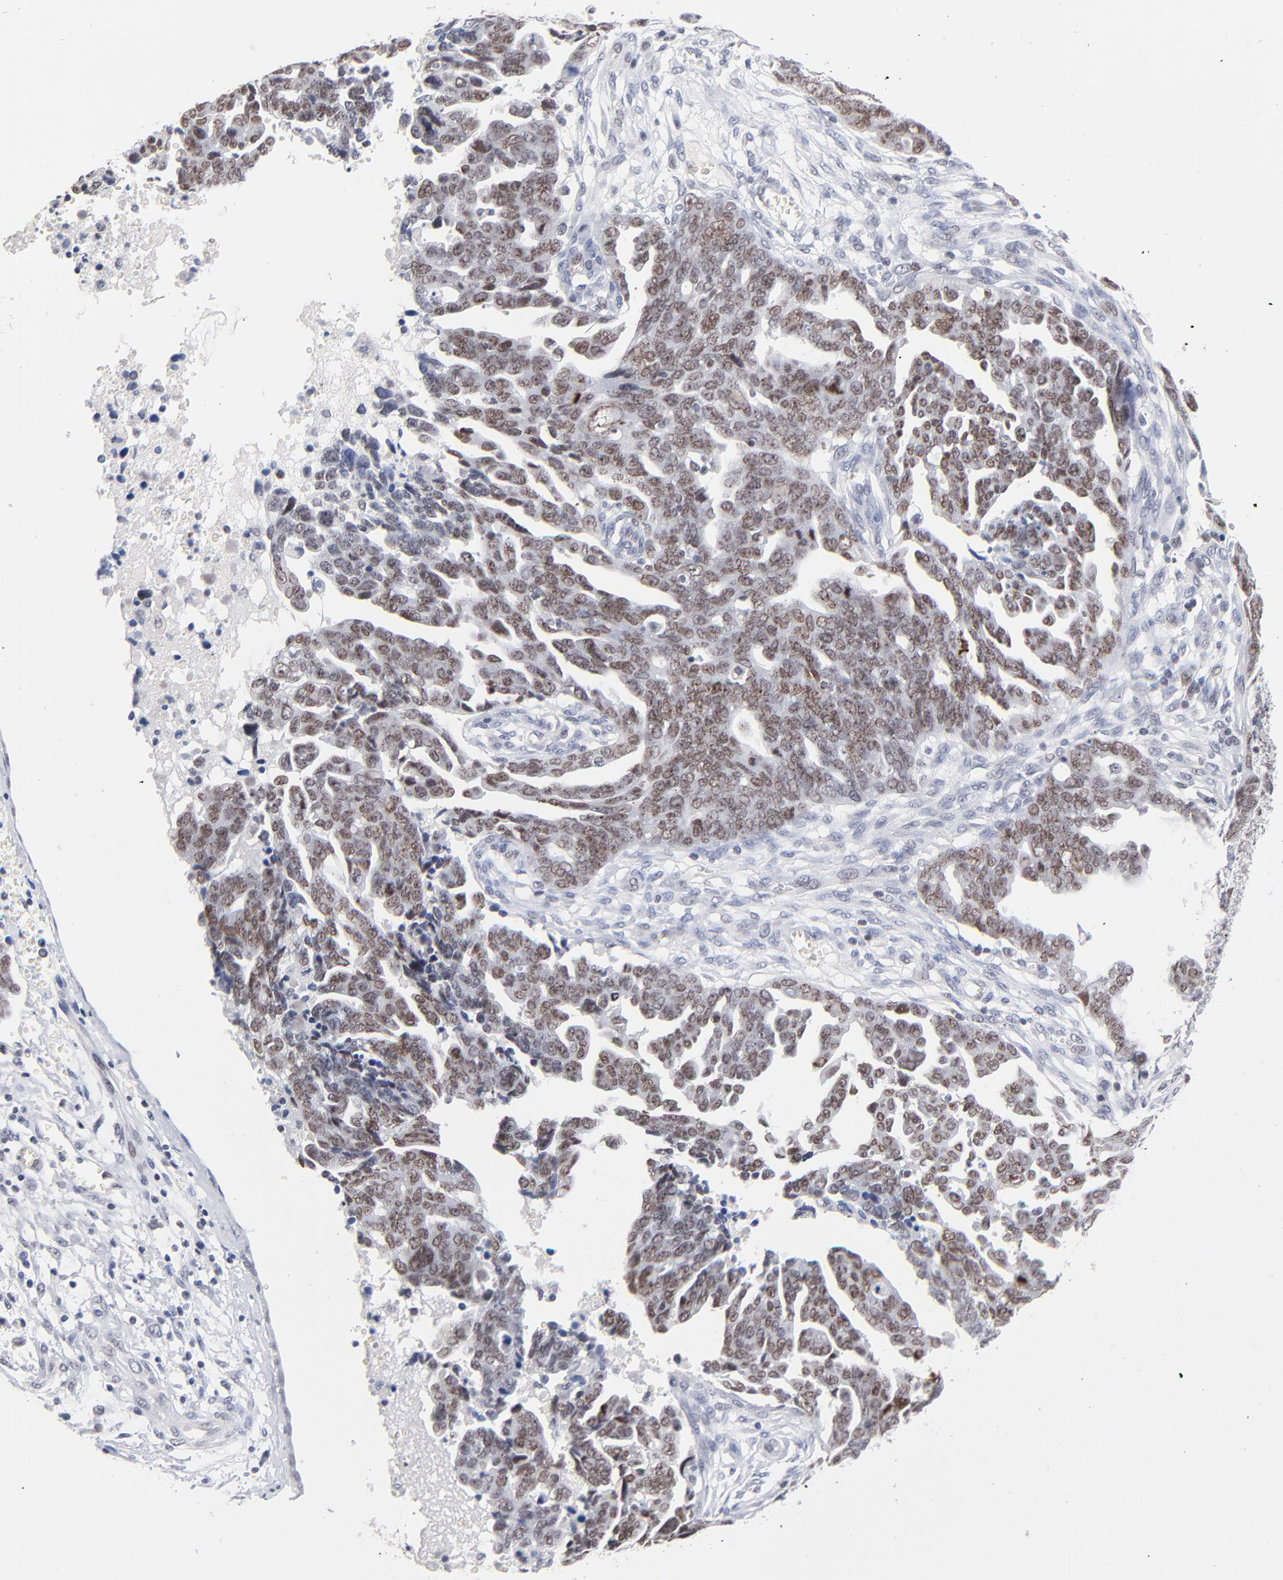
{"staining": {"intensity": "weak", "quantity": ">75%", "location": "nuclear"}, "tissue": "ovarian cancer", "cell_type": "Tumor cells", "image_type": "cancer", "snomed": [{"axis": "morphology", "description": "Normal tissue, NOS"}, {"axis": "morphology", "description": "Cystadenocarcinoma, serous, NOS"}, {"axis": "topography", "description": "Fallopian tube"}, {"axis": "topography", "description": "Ovary"}], "caption": "Immunohistochemistry (IHC) photomicrograph of ovarian cancer (serous cystadenocarcinoma) stained for a protein (brown), which exhibits low levels of weak nuclear positivity in approximately >75% of tumor cells.", "gene": "ORC2", "patient": {"sex": "female", "age": 56}}